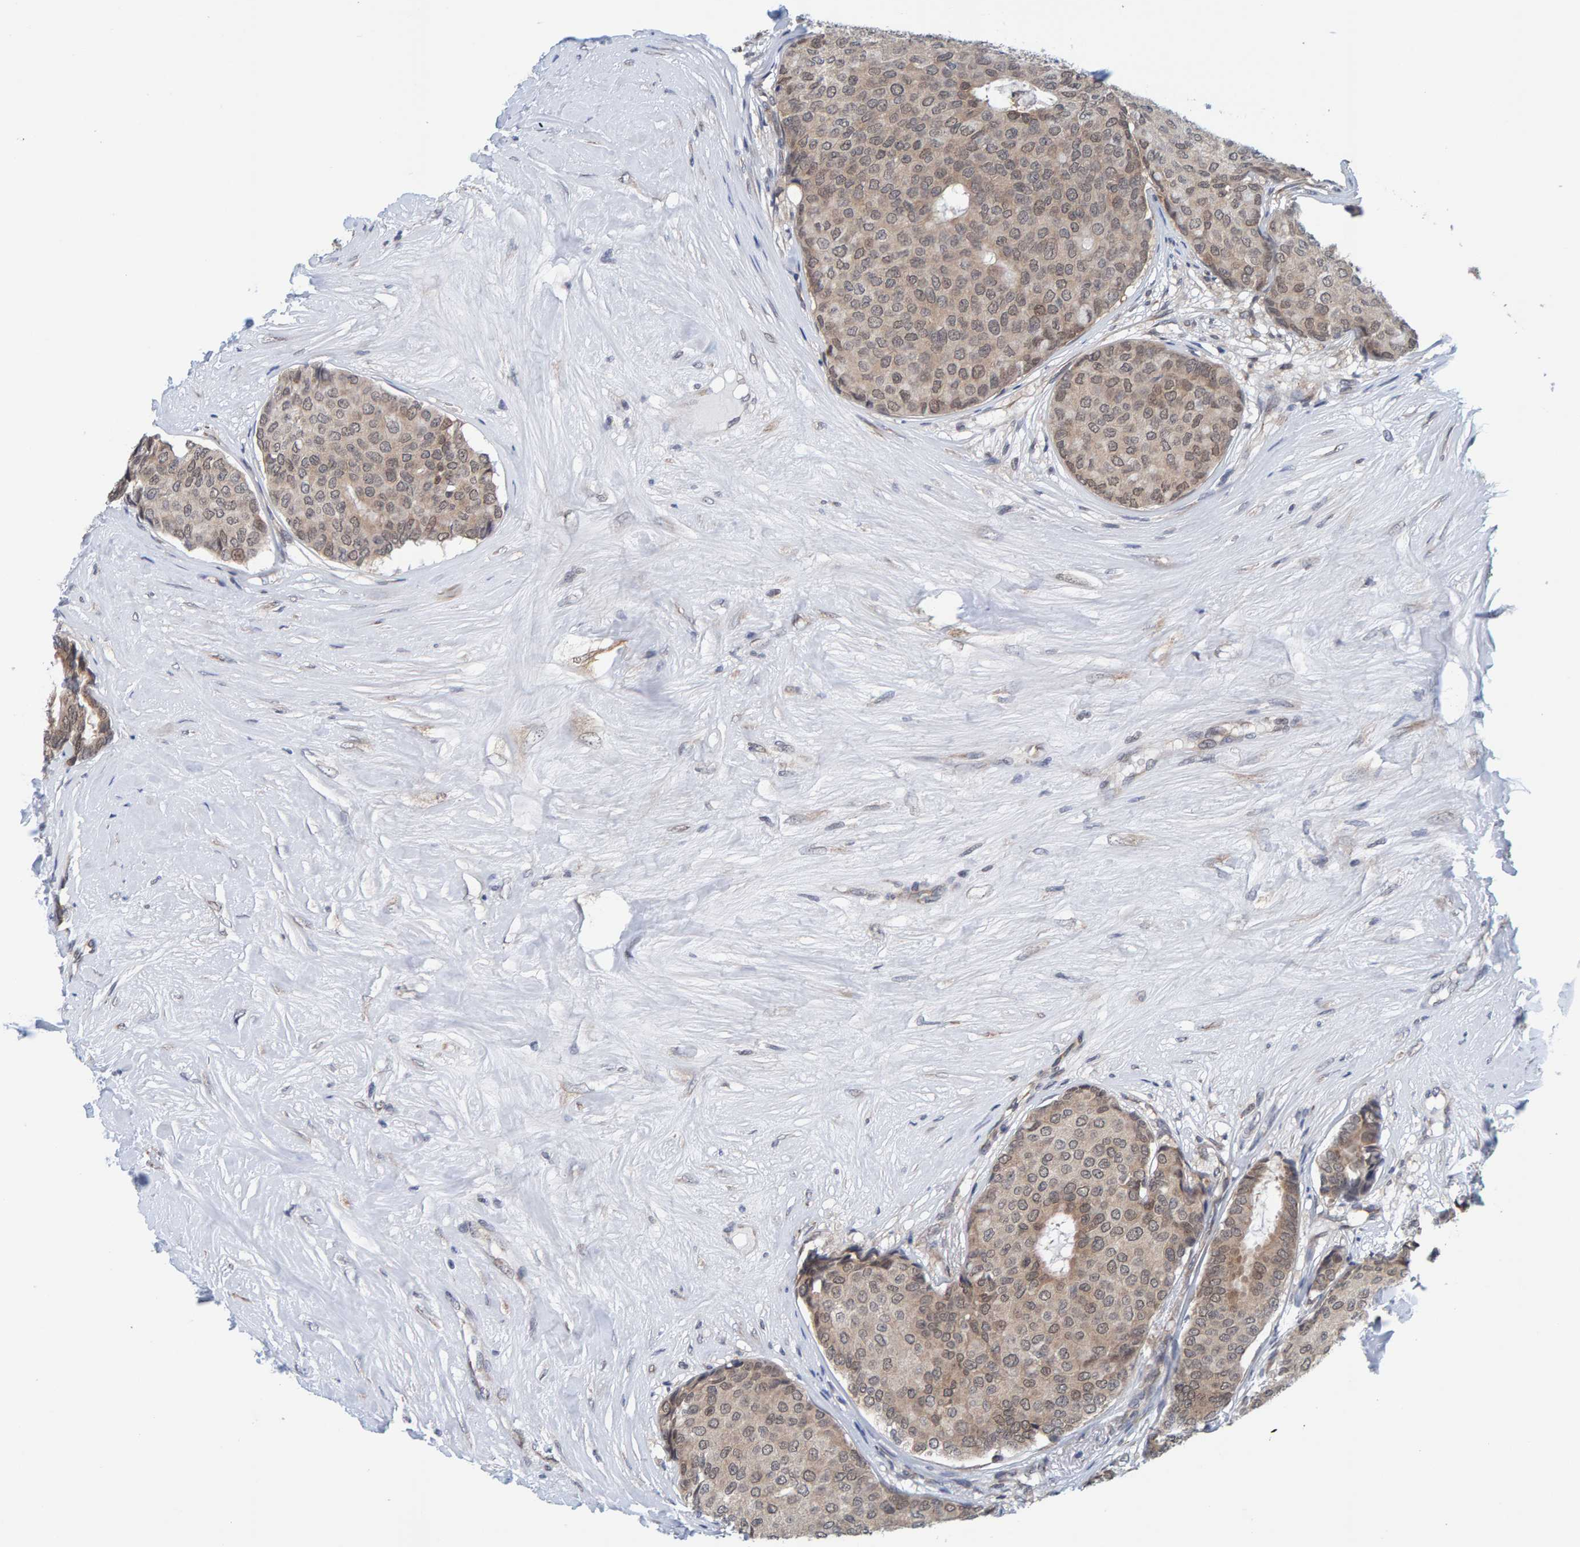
{"staining": {"intensity": "weak", "quantity": ">75%", "location": "cytoplasmic/membranous,nuclear"}, "tissue": "breast cancer", "cell_type": "Tumor cells", "image_type": "cancer", "snomed": [{"axis": "morphology", "description": "Duct carcinoma"}, {"axis": "topography", "description": "Breast"}], "caption": "Brown immunohistochemical staining in infiltrating ductal carcinoma (breast) exhibits weak cytoplasmic/membranous and nuclear positivity in about >75% of tumor cells. The protein of interest is stained brown, and the nuclei are stained in blue (DAB (3,3'-diaminobenzidine) IHC with brightfield microscopy, high magnification).", "gene": "SCRN2", "patient": {"sex": "female", "age": 75}}